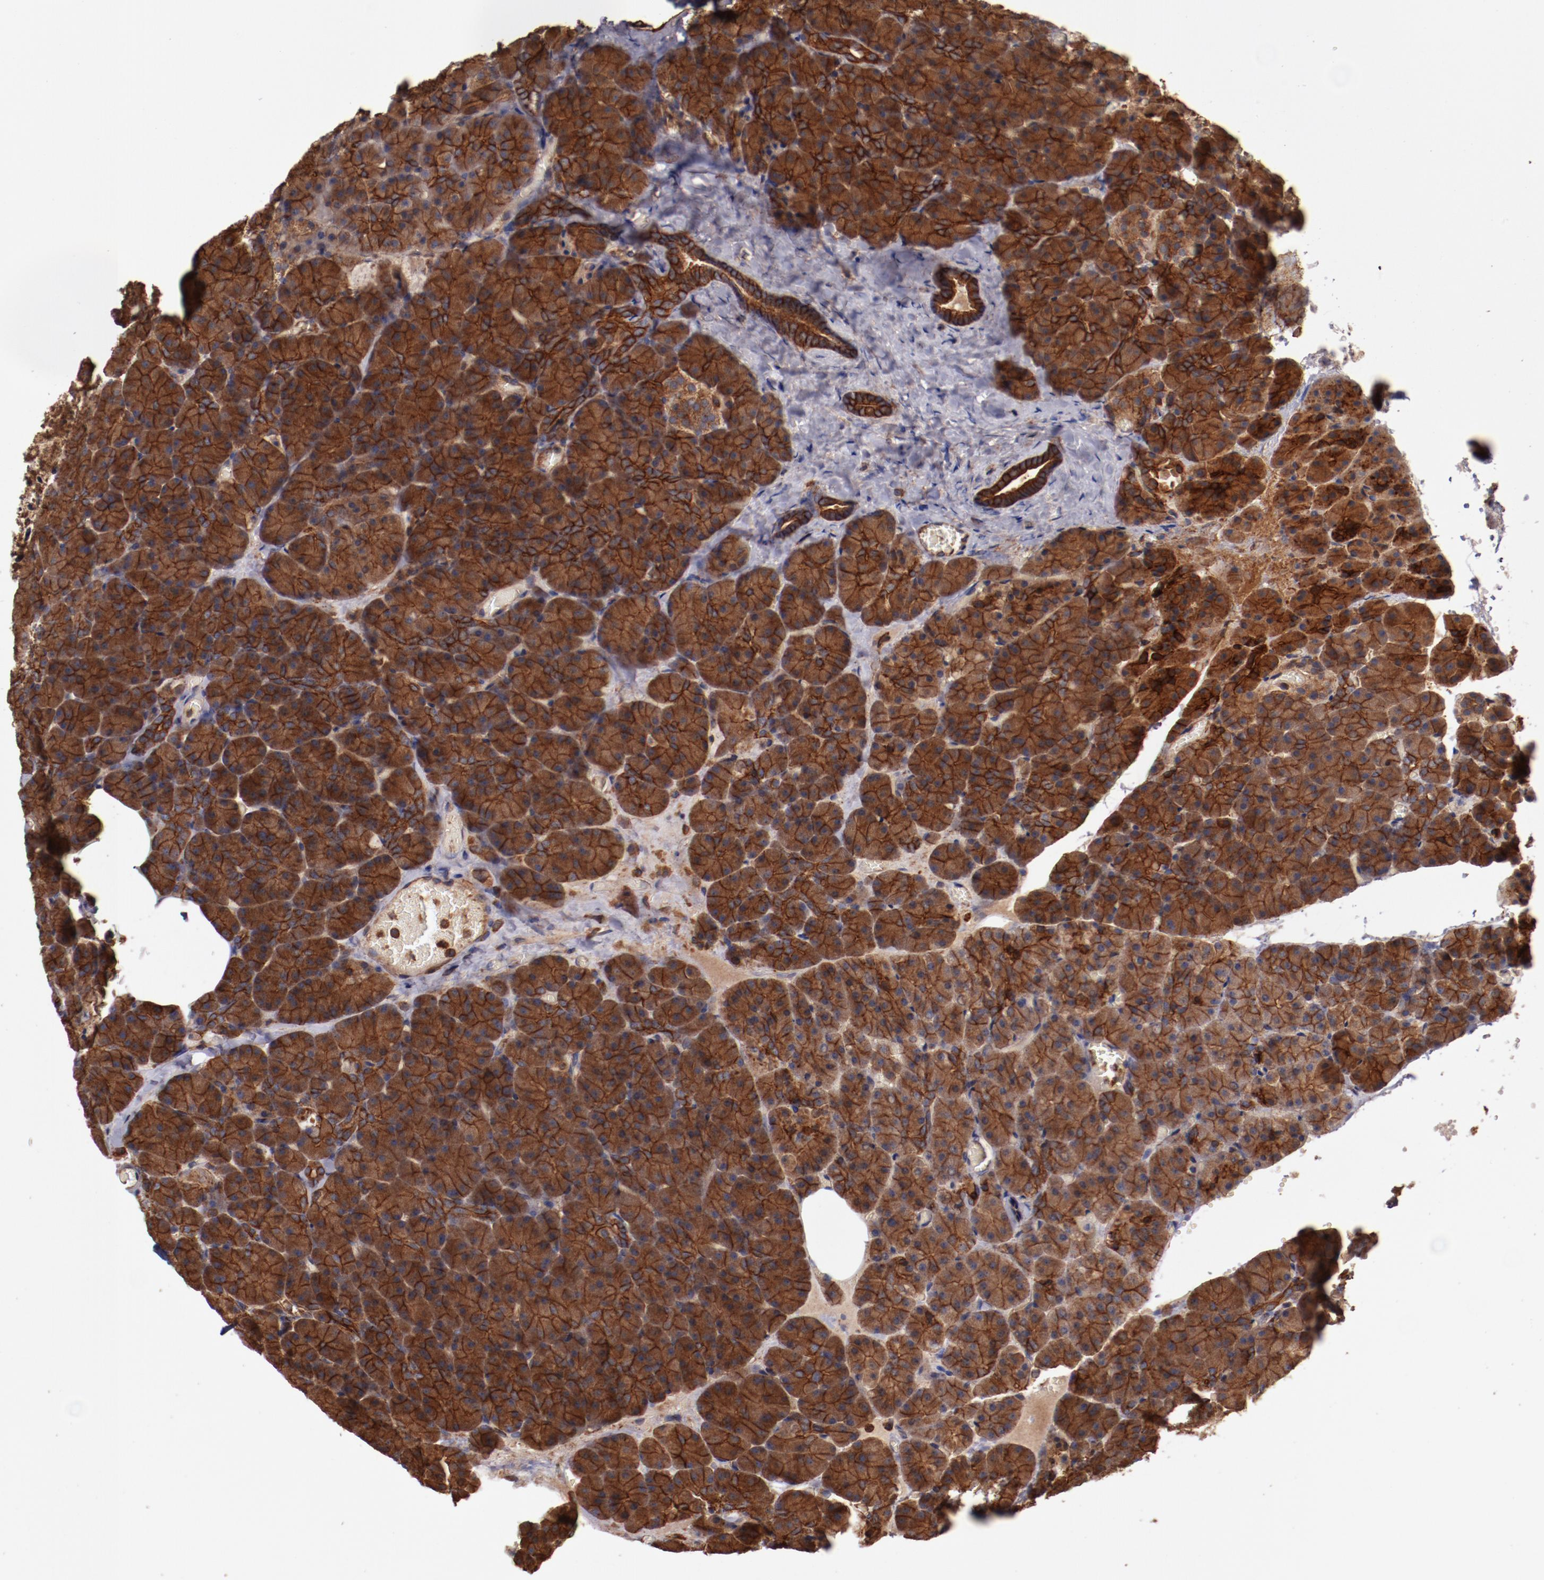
{"staining": {"intensity": "strong", "quantity": ">75%", "location": "cytoplasmic/membranous"}, "tissue": "carcinoid", "cell_type": "Tumor cells", "image_type": "cancer", "snomed": [{"axis": "morphology", "description": "Normal tissue, NOS"}, {"axis": "morphology", "description": "Carcinoid, malignant, NOS"}, {"axis": "topography", "description": "Pancreas"}], "caption": "A micrograph showing strong cytoplasmic/membranous expression in approximately >75% of tumor cells in carcinoid (malignant), as visualized by brown immunohistochemical staining.", "gene": "TMOD3", "patient": {"sex": "female", "age": 35}}